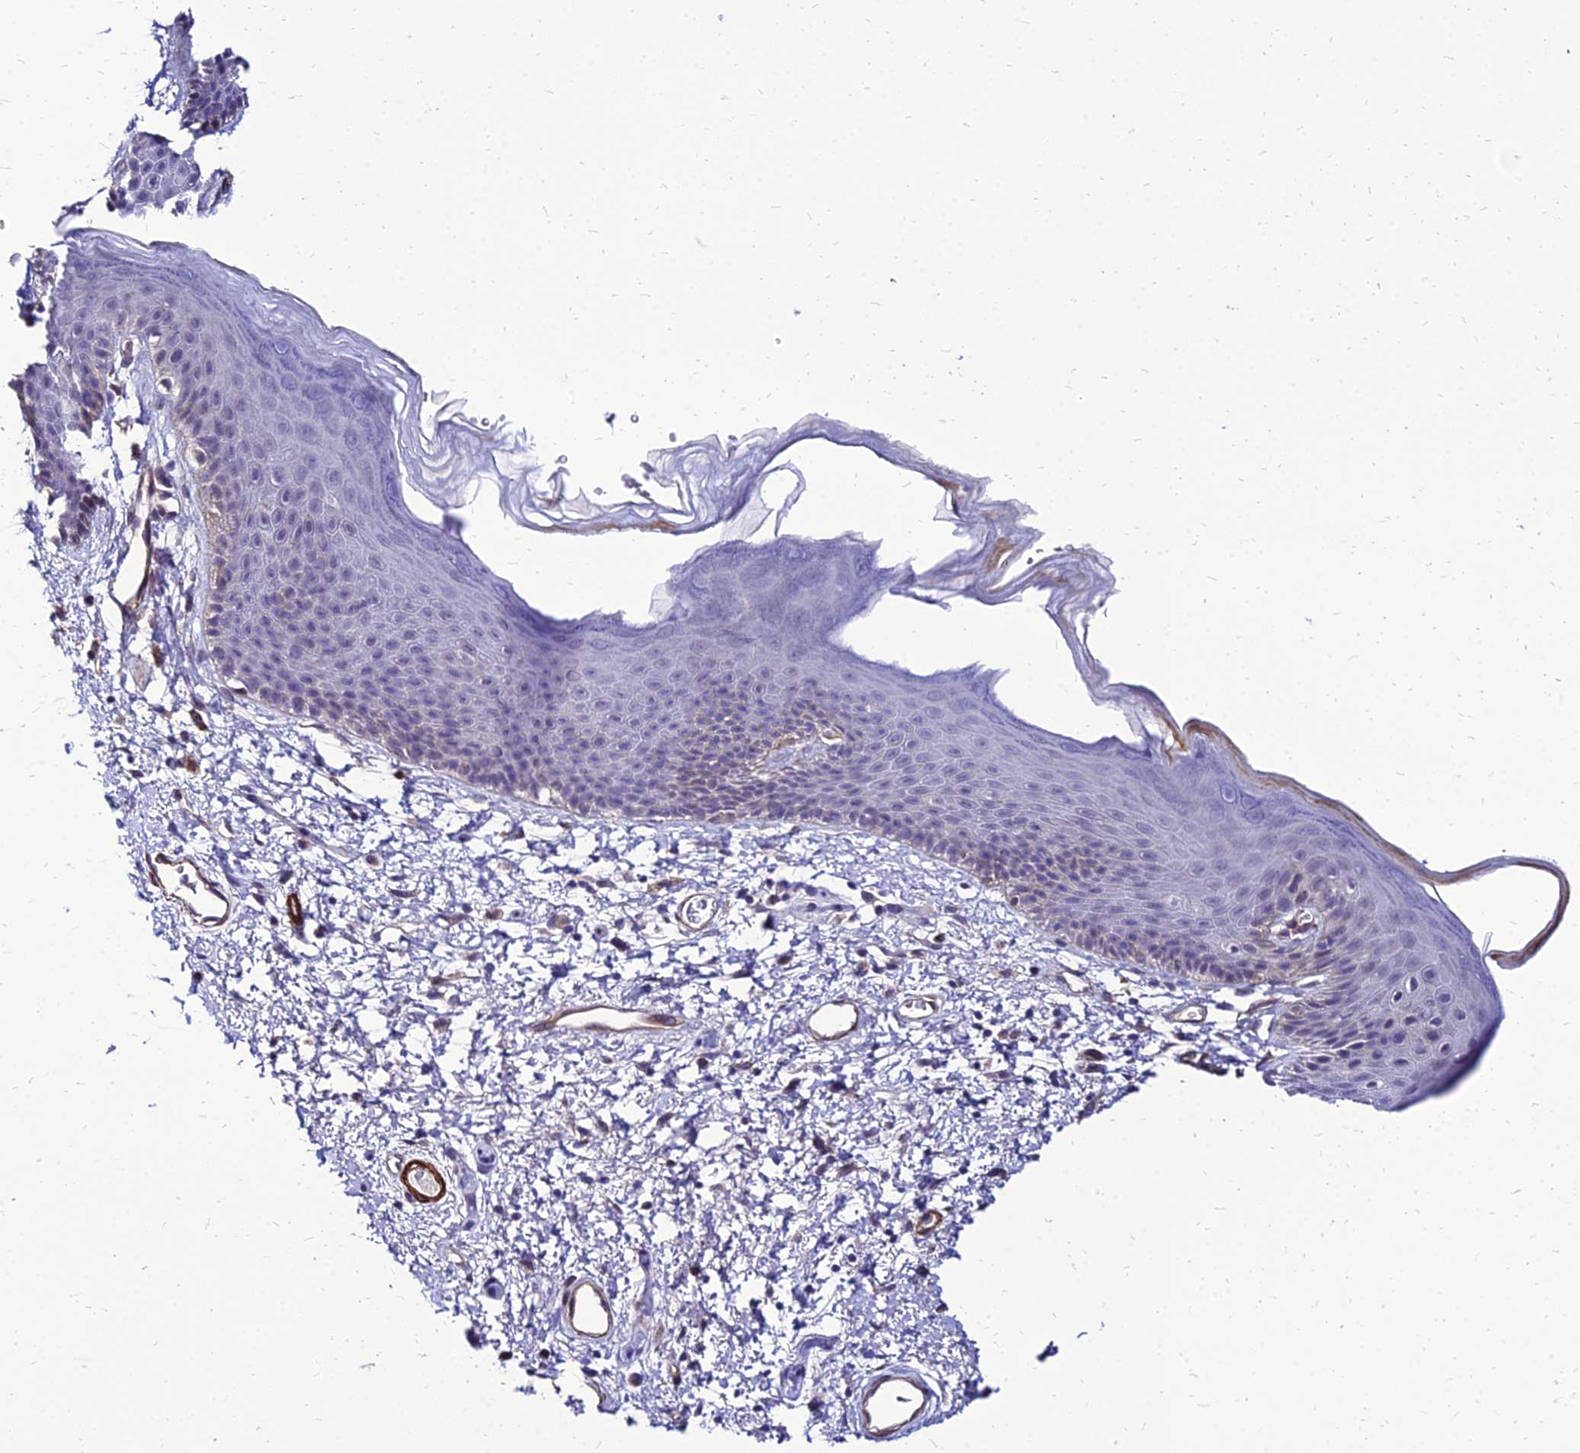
{"staining": {"intensity": "negative", "quantity": "none", "location": "none"}, "tissue": "skin", "cell_type": "Epidermal cells", "image_type": "normal", "snomed": [{"axis": "morphology", "description": "Normal tissue, NOS"}, {"axis": "topography", "description": "Anal"}], "caption": "Protein analysis of unremarkable skin displays no significant positivity in epidermal cells.", "gene": "YEATS2", "patient": {"sex": "female", "age": 46}}